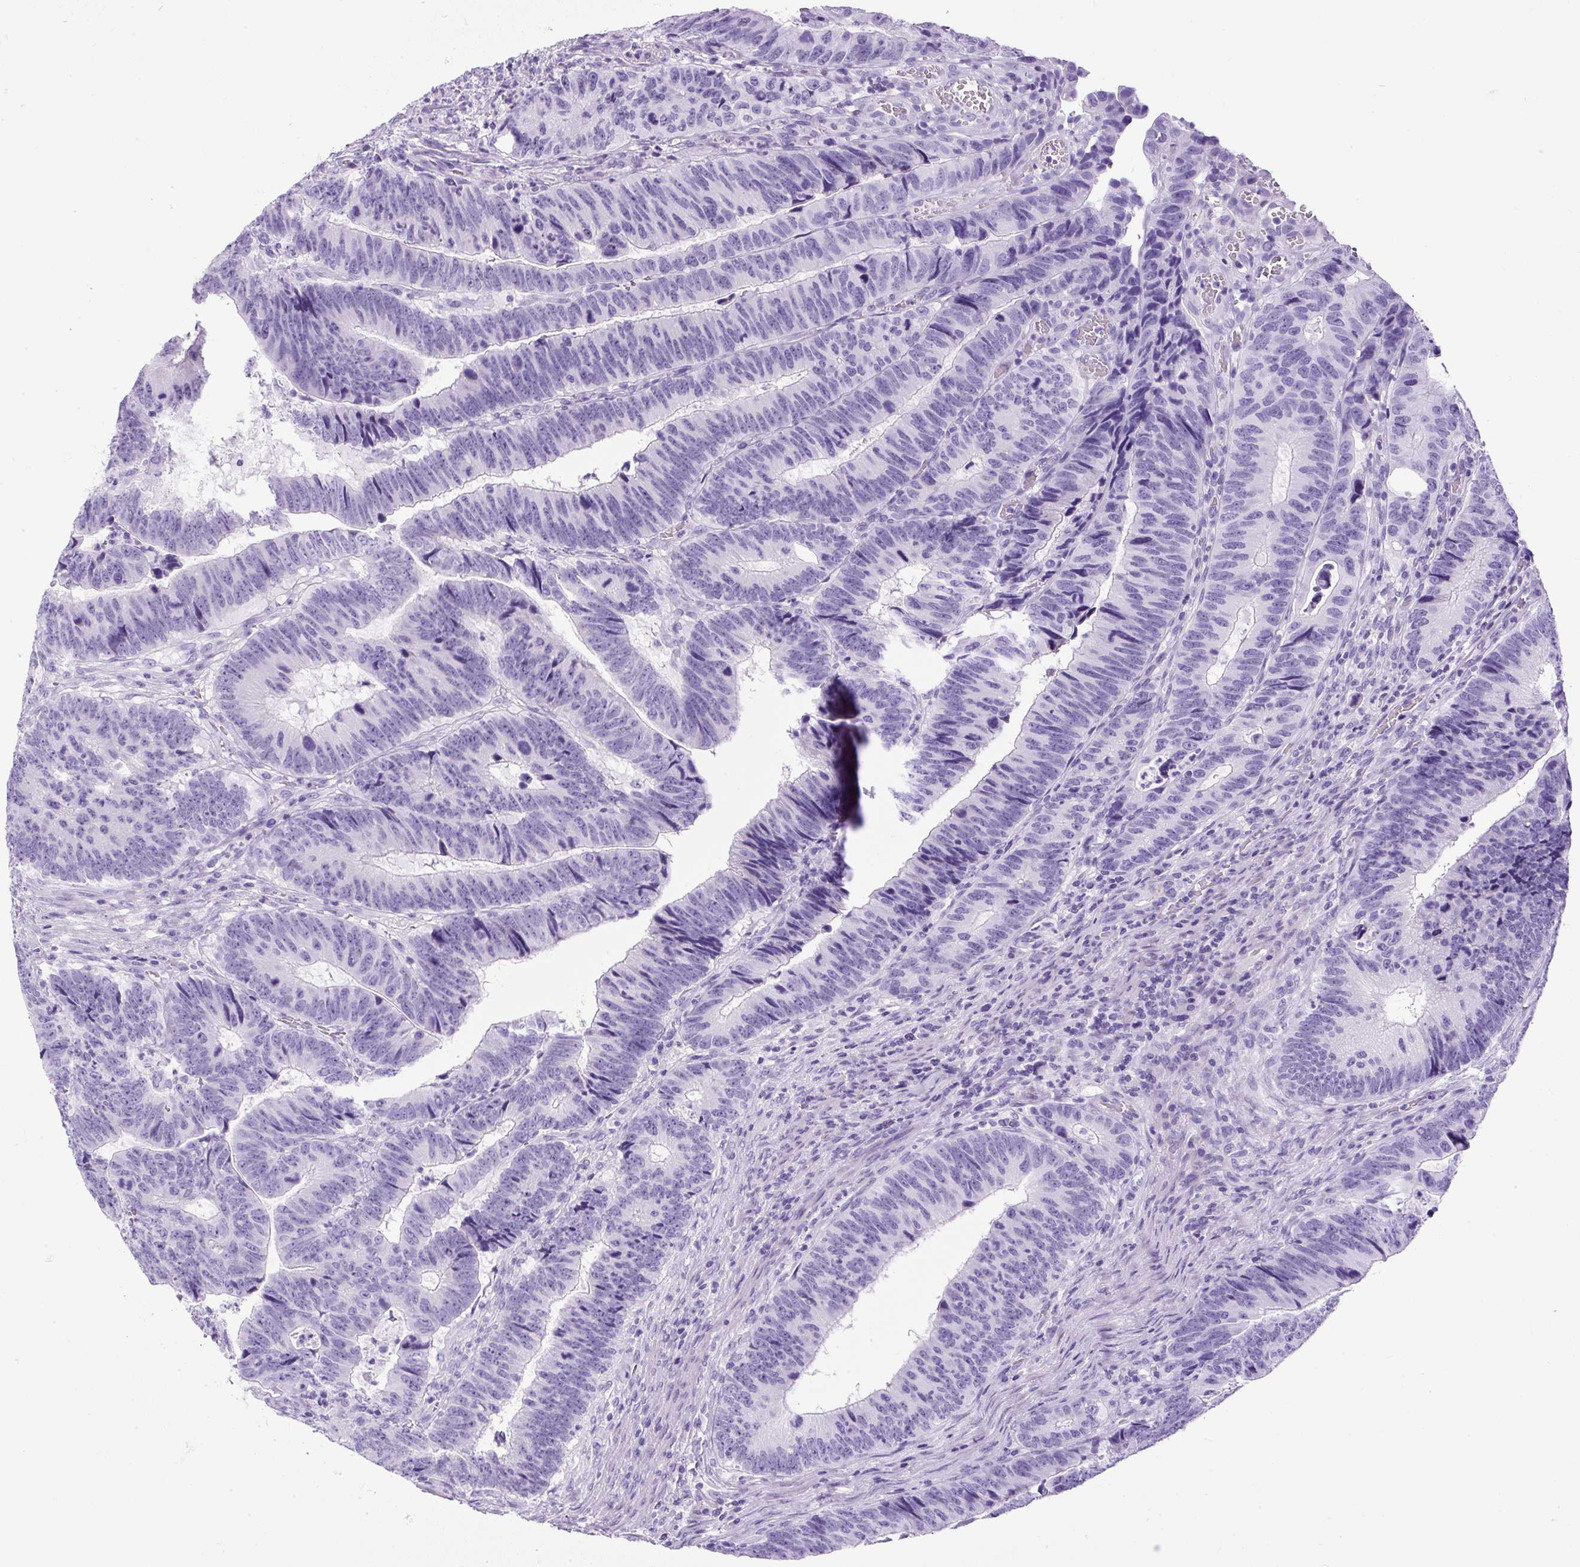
{"staining": {"intensity": "negative", "quantity": "none", "location": "none"}, "tissue": "colorectal cancer", "cell_type": "Tumor cells", "image_type": "cancer", "snomed": [{"axis": "morphology", "description": "Adenocarcinoma, NOS"}, {"axis": "topography", "description": "Colon"}], "caption": "Tumor cells show no significant protein staining in colorectal cancer.", "gene": "UPP1", "patient": {"sex": "male", "age": 62}}